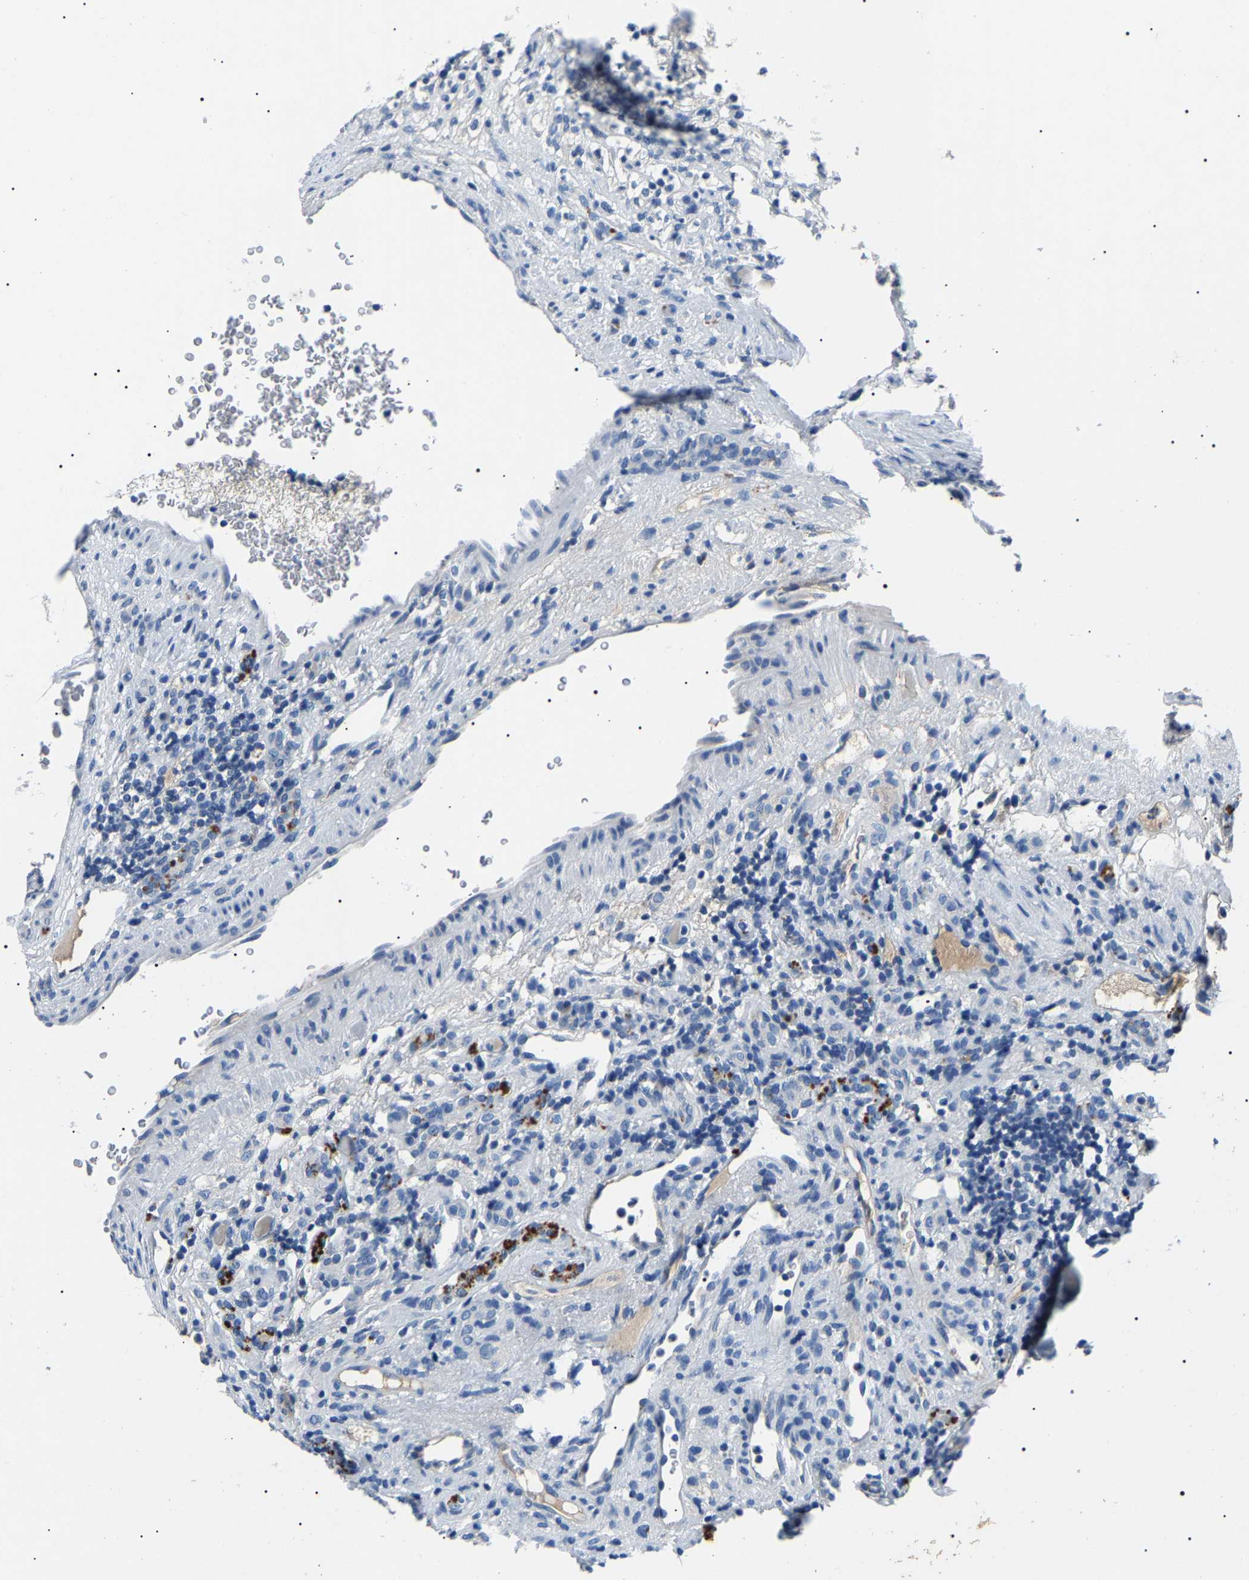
{"staining": {"intensity": "negative", "quantity": "none", "location": "none"}, "tissue": "renal cancer", "cell_type": "Tumor cells", "image_type": "cancer", "snomed": [{"axis": "morphology", "description": "Normal tissue, NOS"}, {"axis": "morphology", "description": "Adenocarcinoma, NOS"}, {"axis": "topography", "description": "Kidney"}], "caption": "Immunohistochemistry (IHC) photomicrograph of adenocarcinoma (renal) stained for a protein (brown), which demonstrates no staining in tumor cells.", "gene": "KLK15", "patient": {"sex": "female", "age": 72}}